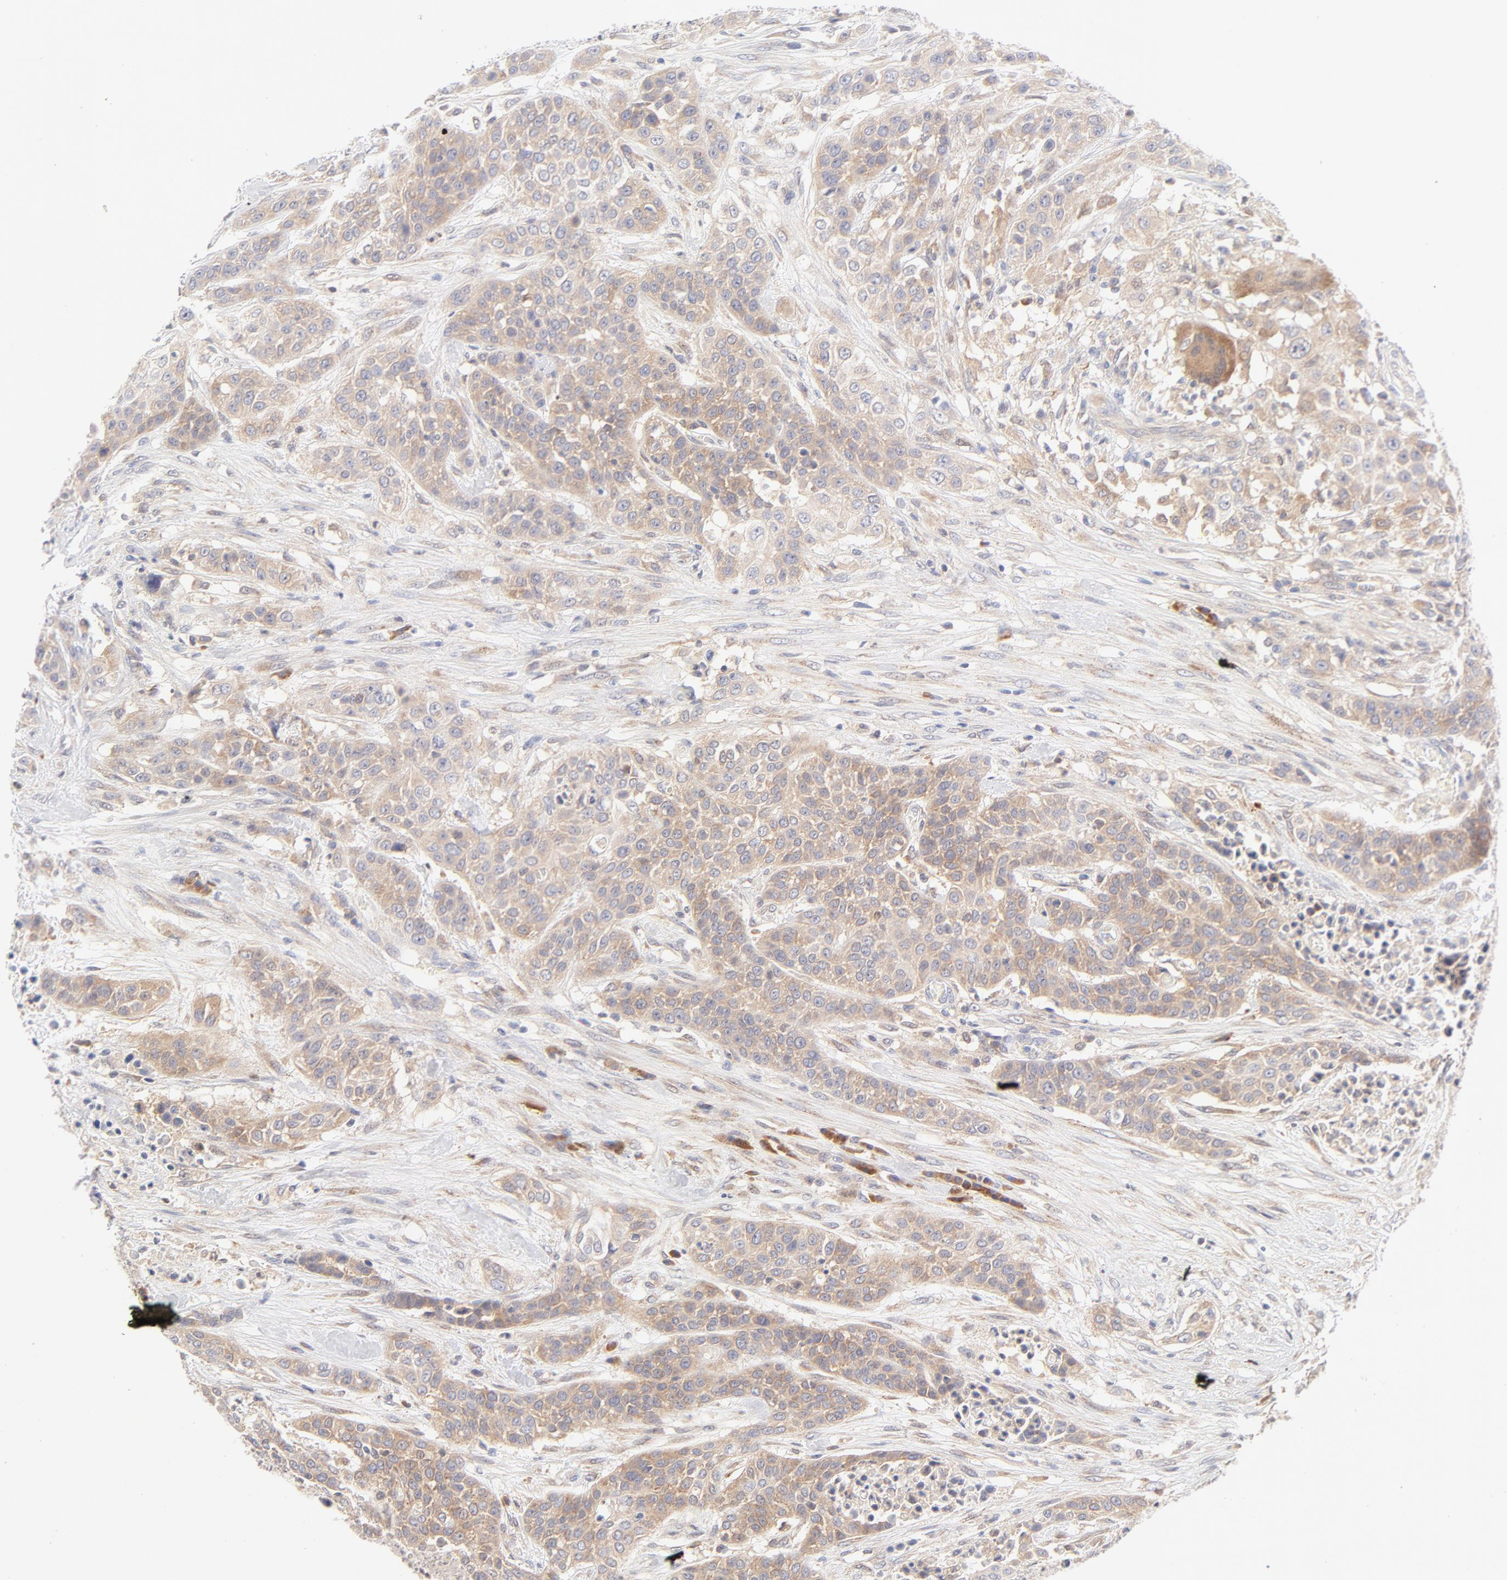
{"staining": {"intensity": "moderate", "quantity": ">75%", "location": "cytoplasmic/membranous"}, "tissue": "urothelial cancer", "cell_type": "Tumor cells", "image_type": "cancer", "snomed": [{"axis": "morphology", "description": "Urothelial carcinoma, High grade"}, {"axis": "topography", "description": "Urinary bladder"}], "caption": "A photomicrograph of human urothelial cancer stained for a protein exhibits moderate cytoplasmic/membranous brown staining in tumor cells.", "gene": "RPS6KA1", "patient": {"sex": "male", "age": 74}}